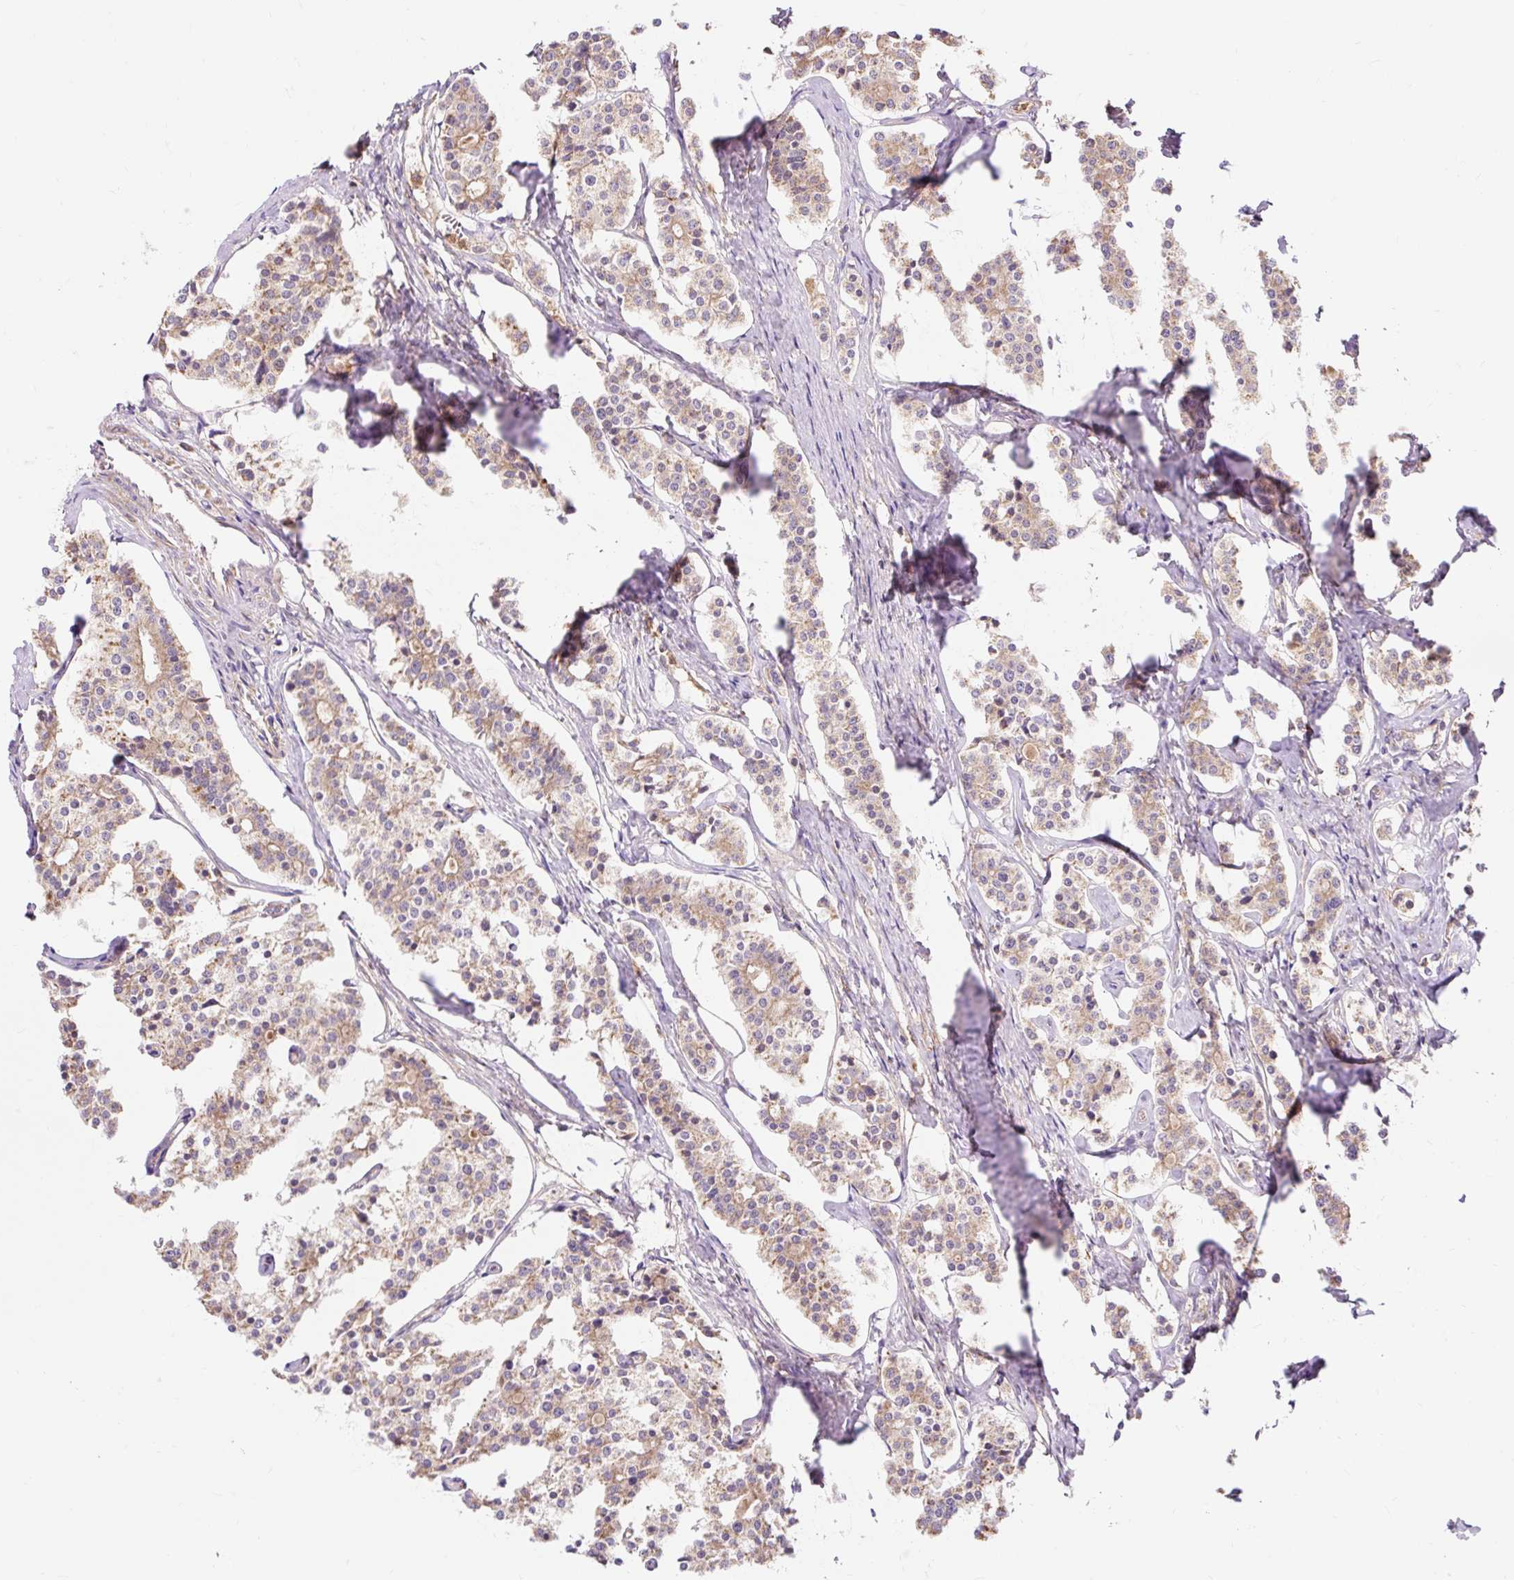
{"staining": {"intensity": "weak", "quantity": ">75%", "location": "cytoplasmic/membranous"}, "tissue": "carcinoid", "cell_type": "Tumor cells", "image_type": "cancer", "snomed": [{"axis": "morphology", "description": "Carcinoid, malignant, NOS"}, {"axis": "topography", "description": "Small intestine"}], "caption": "Weak cytoplasmic/membranous expression for a protein is present in approximately >75% of tumor cells of carcinoid using IHC.", "gene": "TRIAP1", "patient": {"sex": "male", "age": 63}}